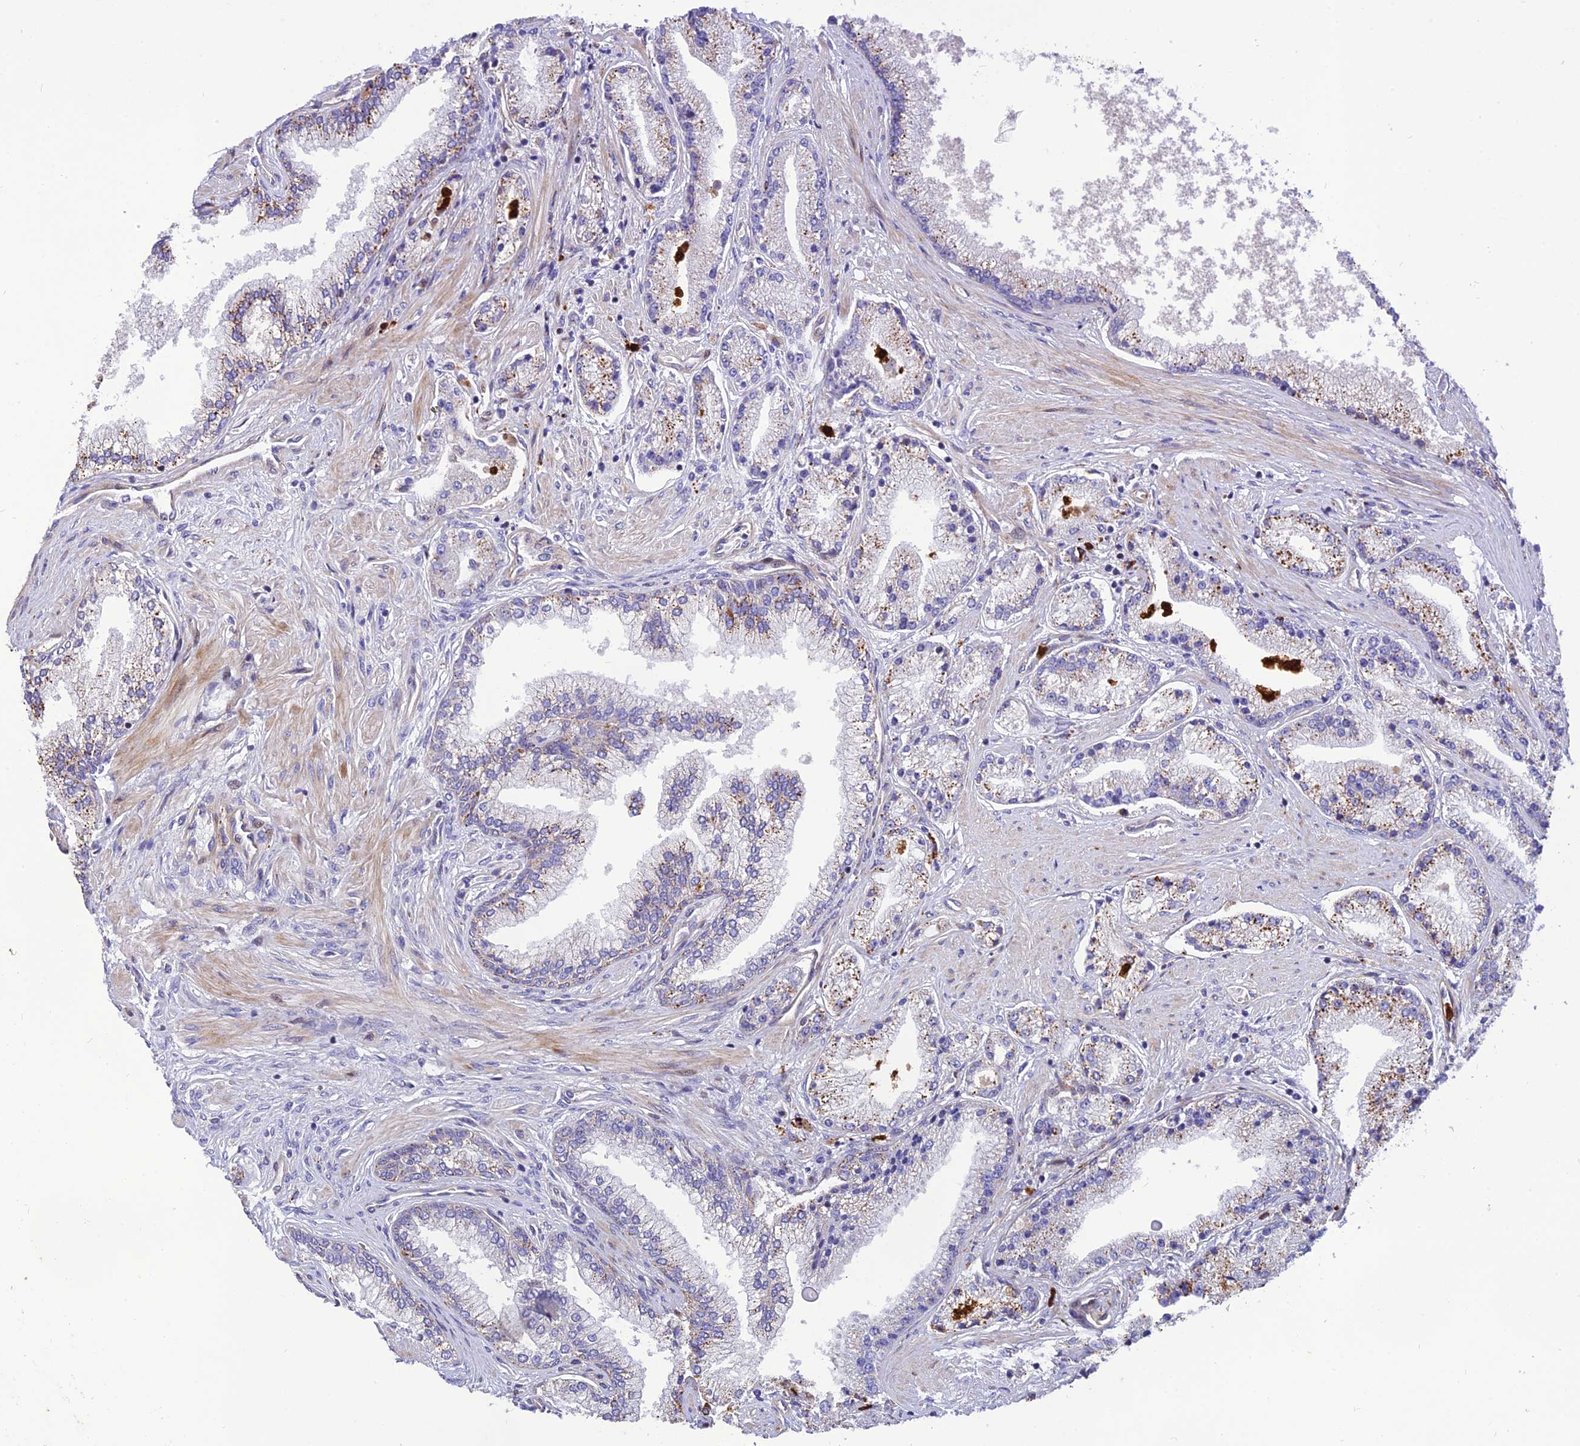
{"staining": {"intensity": "moderate", "quantity": "25%-75%", "location": "cytoplasmic/membranous"}, "tissue": "prostate cancer", "cell_type": "Tumor cells", "image_type": "cancer", "snomed": [{"axis": "morphology", "description": "Adenocarcinoma, High grade"}, {"axis": "topography", "description": "Prostate"}], "caption": "Protein staining of prostate cancer tissue displays moderate cytoplasmic/membranous staining in approximately 25%-75% of tumor cells. (brown staining indicates protein expression, while blue staining denotes nuclei).", "gene": "CPSF4L", "patient": {"sex": "male", "age": 67}}